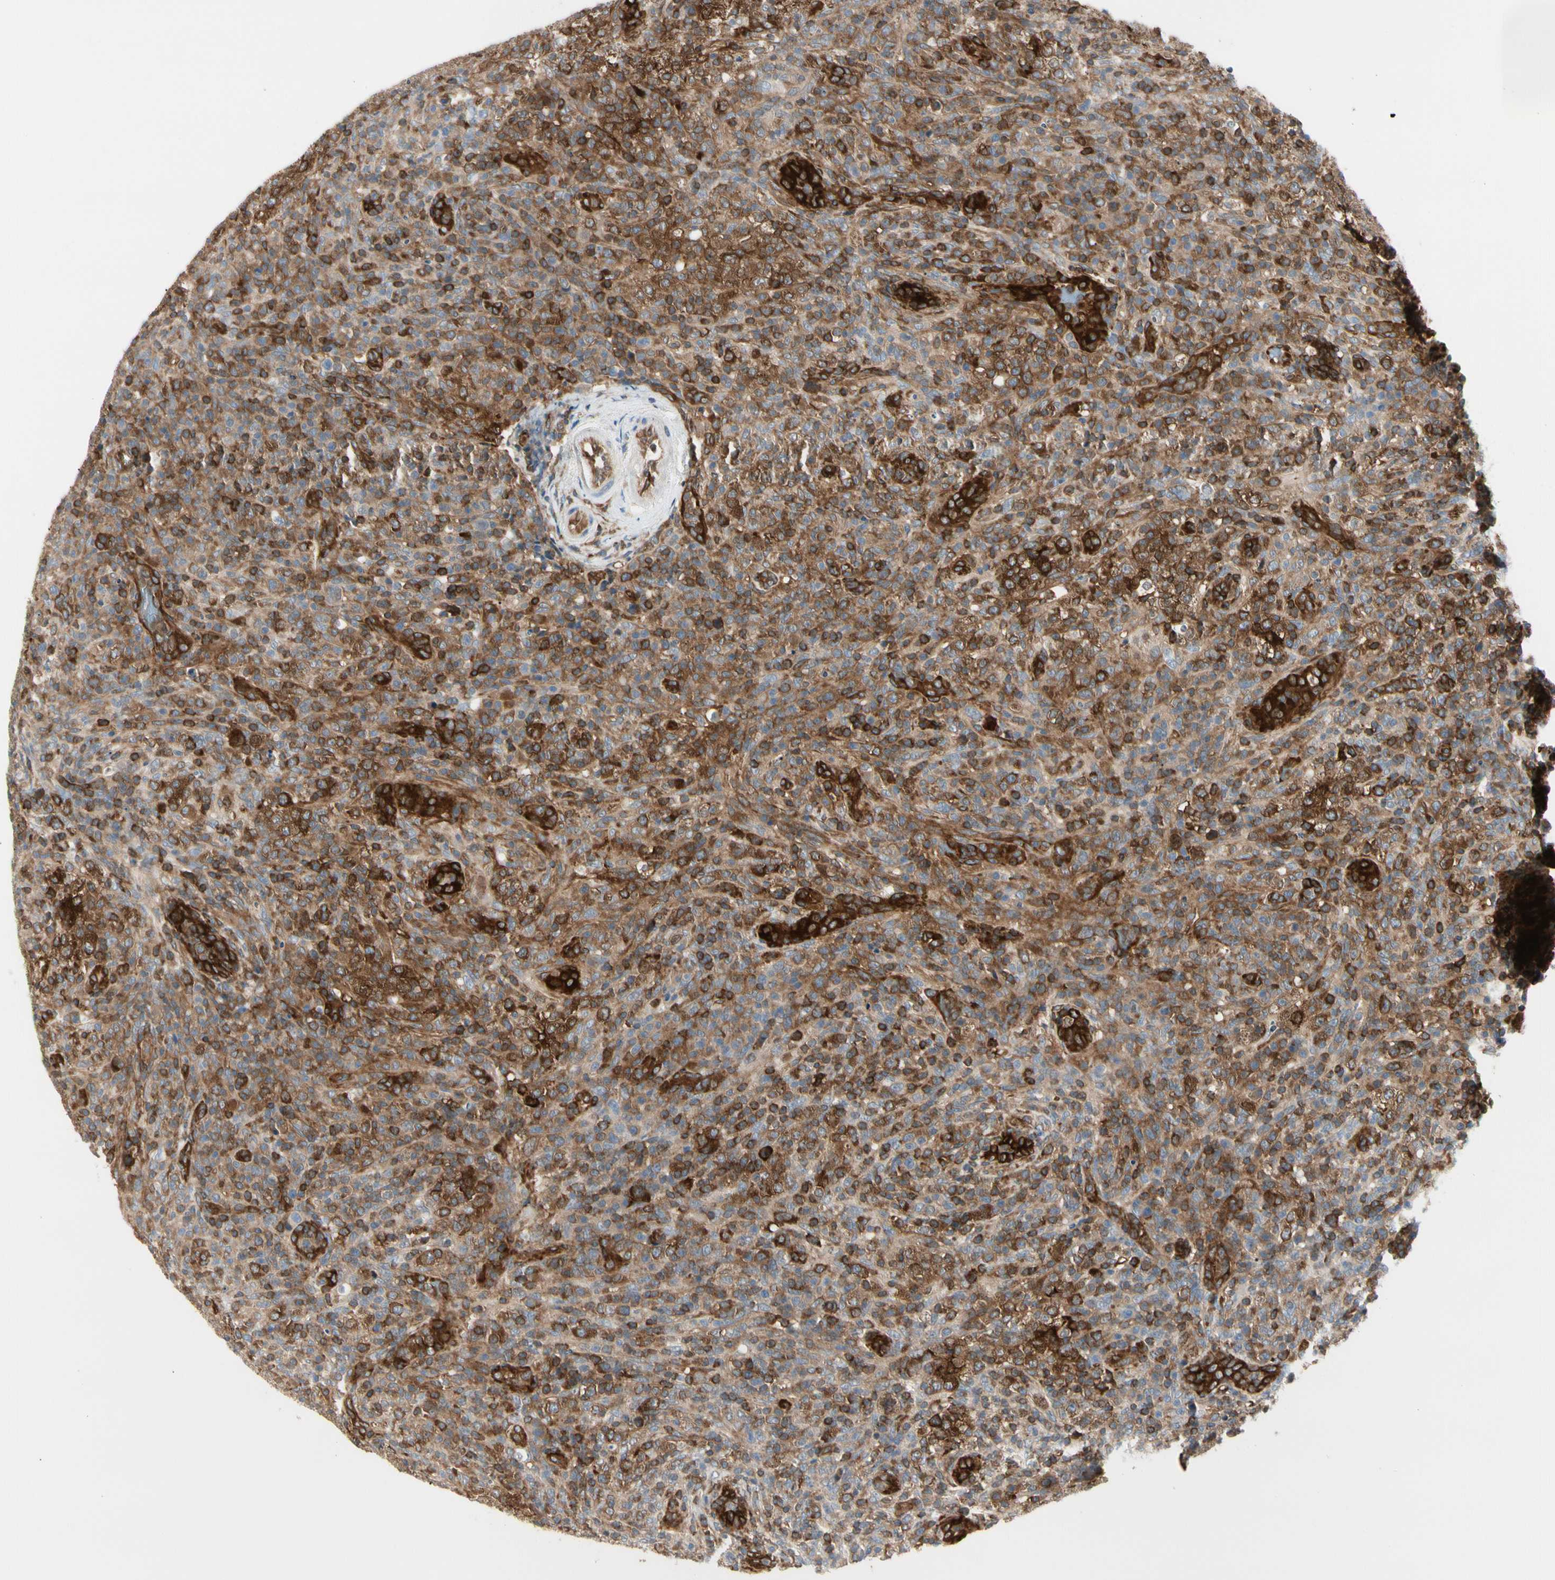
{"staining": {"intensity": "strong", "quantity": ">75%", "location": "cytoplasmic/membranous"}, "tissue": "lymphoma", "cell_type": "Tumor cells", "image_type": "cancer", "snomed": [{"axis": "morphology", "description": "Malignant lymphoma, non-Hodgkin's type, High grade"}, {"axis": "topography", "description": "Lymph node"}], "caption": "Protein expression by immunohistochemistry (IHC) displays strong cytoplasmic/membranous positivity in approximately >75% of tumor cells in high-grade malignant lymphoma, non-Hodgkin's type. (IHC, brightfield microscopy, high magnification).", "gene": "NFKB2", "patient": {"sex": "female", "age": 76}}